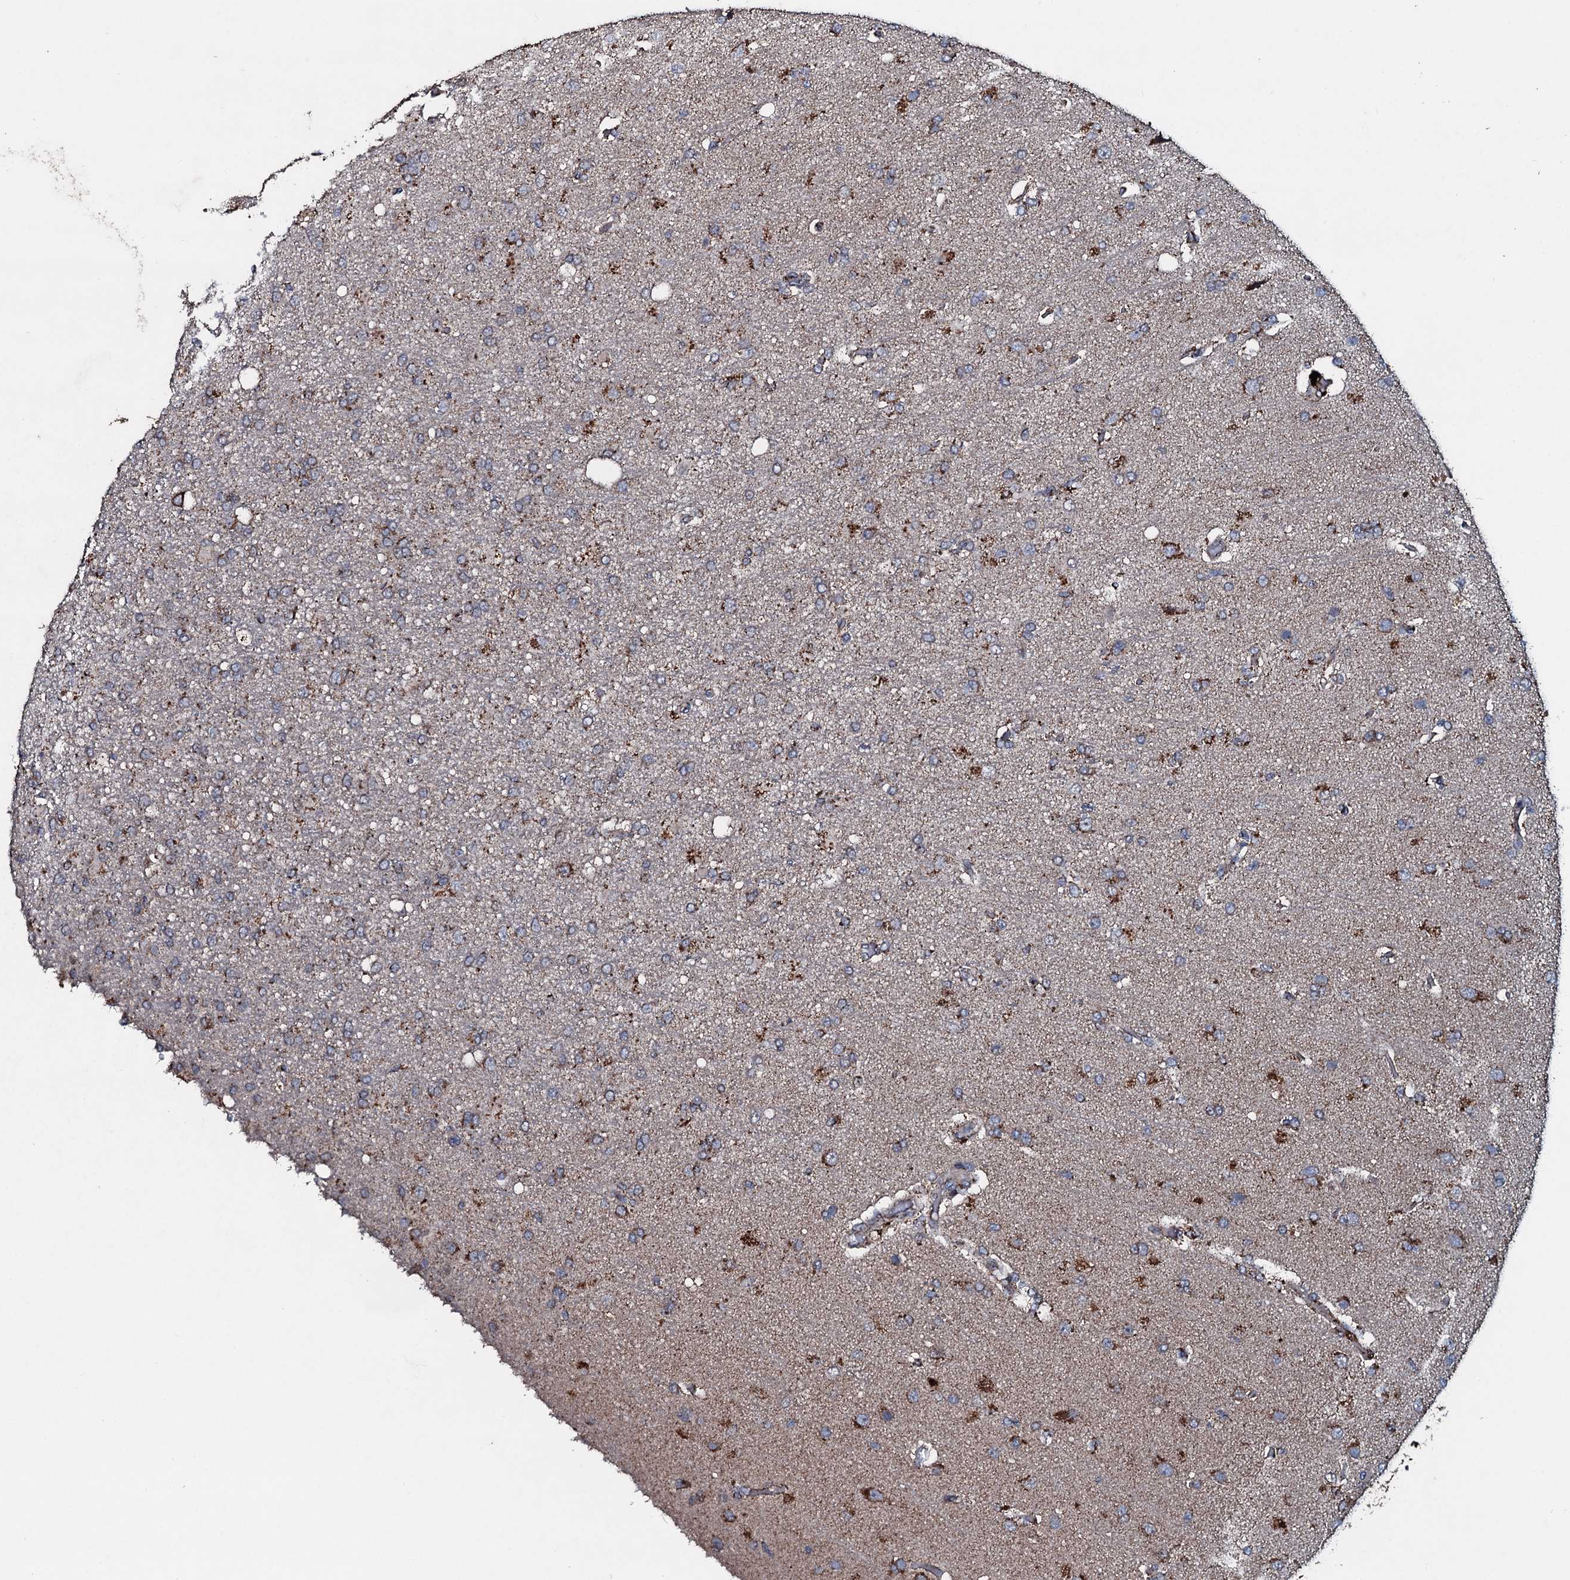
{"staining": {"intensity": "moderate", "quantity": "<25%", "location": "cytoplasmic/membranous"}, "tissue": "glioma", "cell_type": "Tumor cells", "image_type": "cancer", "snomed": [{"axis": "morphology", "description": "Glioma, malignant, High grade"}, {"axis": "topography", "description": "Brain"}], "caption": "A histopathology image of glioma stained for a protein displays moderate cytoplasmic/membranous brown staining in tumor cells.", "gene": "DYNC2I2", "patient": {"sex": "female", "age": 74}}